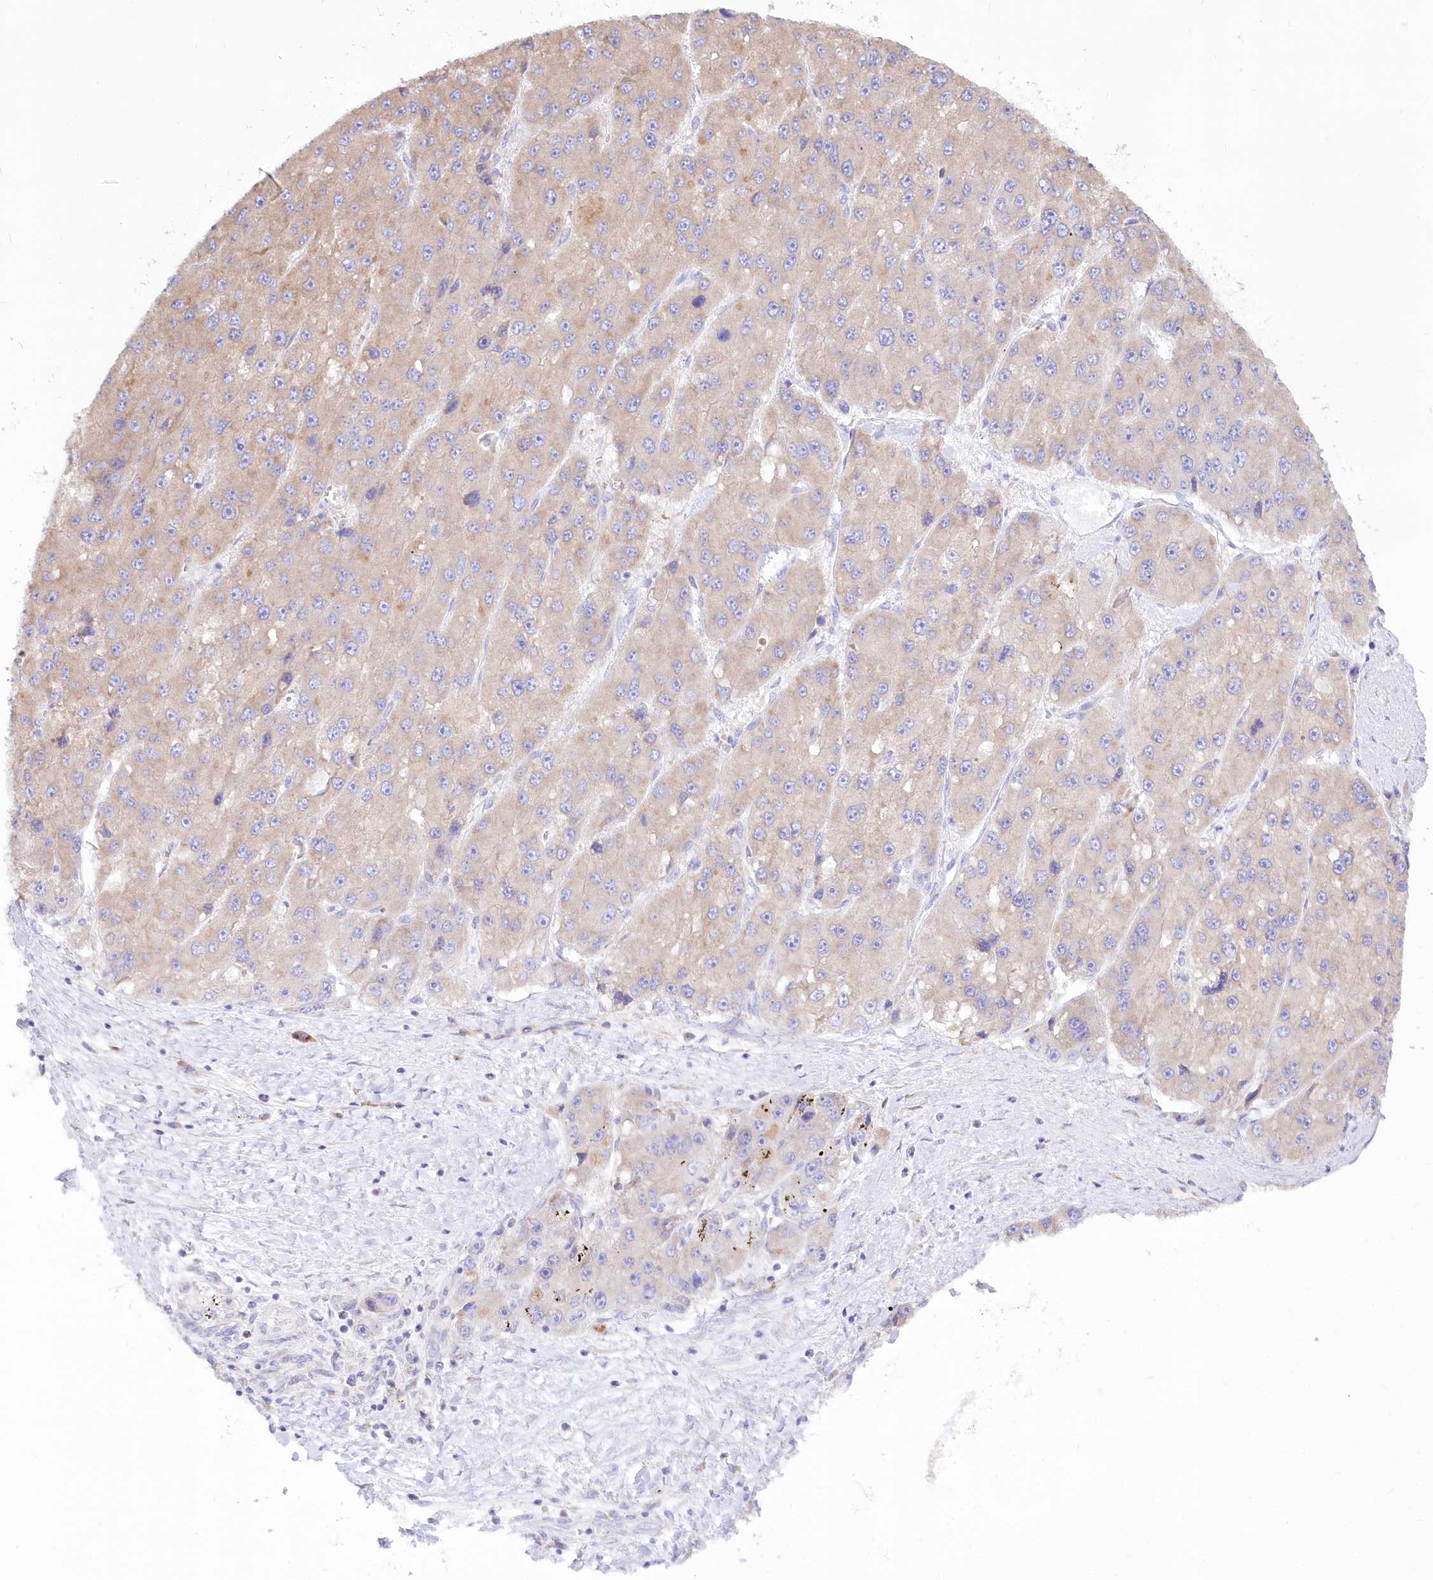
{"staining": {"intensity": "weak", "quantity": "<25%", "location": "cytoplasmic/membranous"}, "tissue": "liver cancer", "cell_type": "Tumor cells", "image_type": "cancer", "snomed": [{"axis": "morphology", "description": "Carcinoma, Hepatocellular, NOS"}, {"axis": "topography", "description": "Liver"}], "caption": "IHC histopathology image of neoplastic tissue: human liver hepatocellular carcinoma stained with DAB (3,3'-diaminobenzidine) demonstrates no significant protein positivity in tumor cells. The staining is performed using DAB (3,3'-diaminobenzidine) brown chromogen with nuclei counter-stained in using hematoxylin.", "gene": "STT3B", "patient": {"sex": "female", "age": 73}}